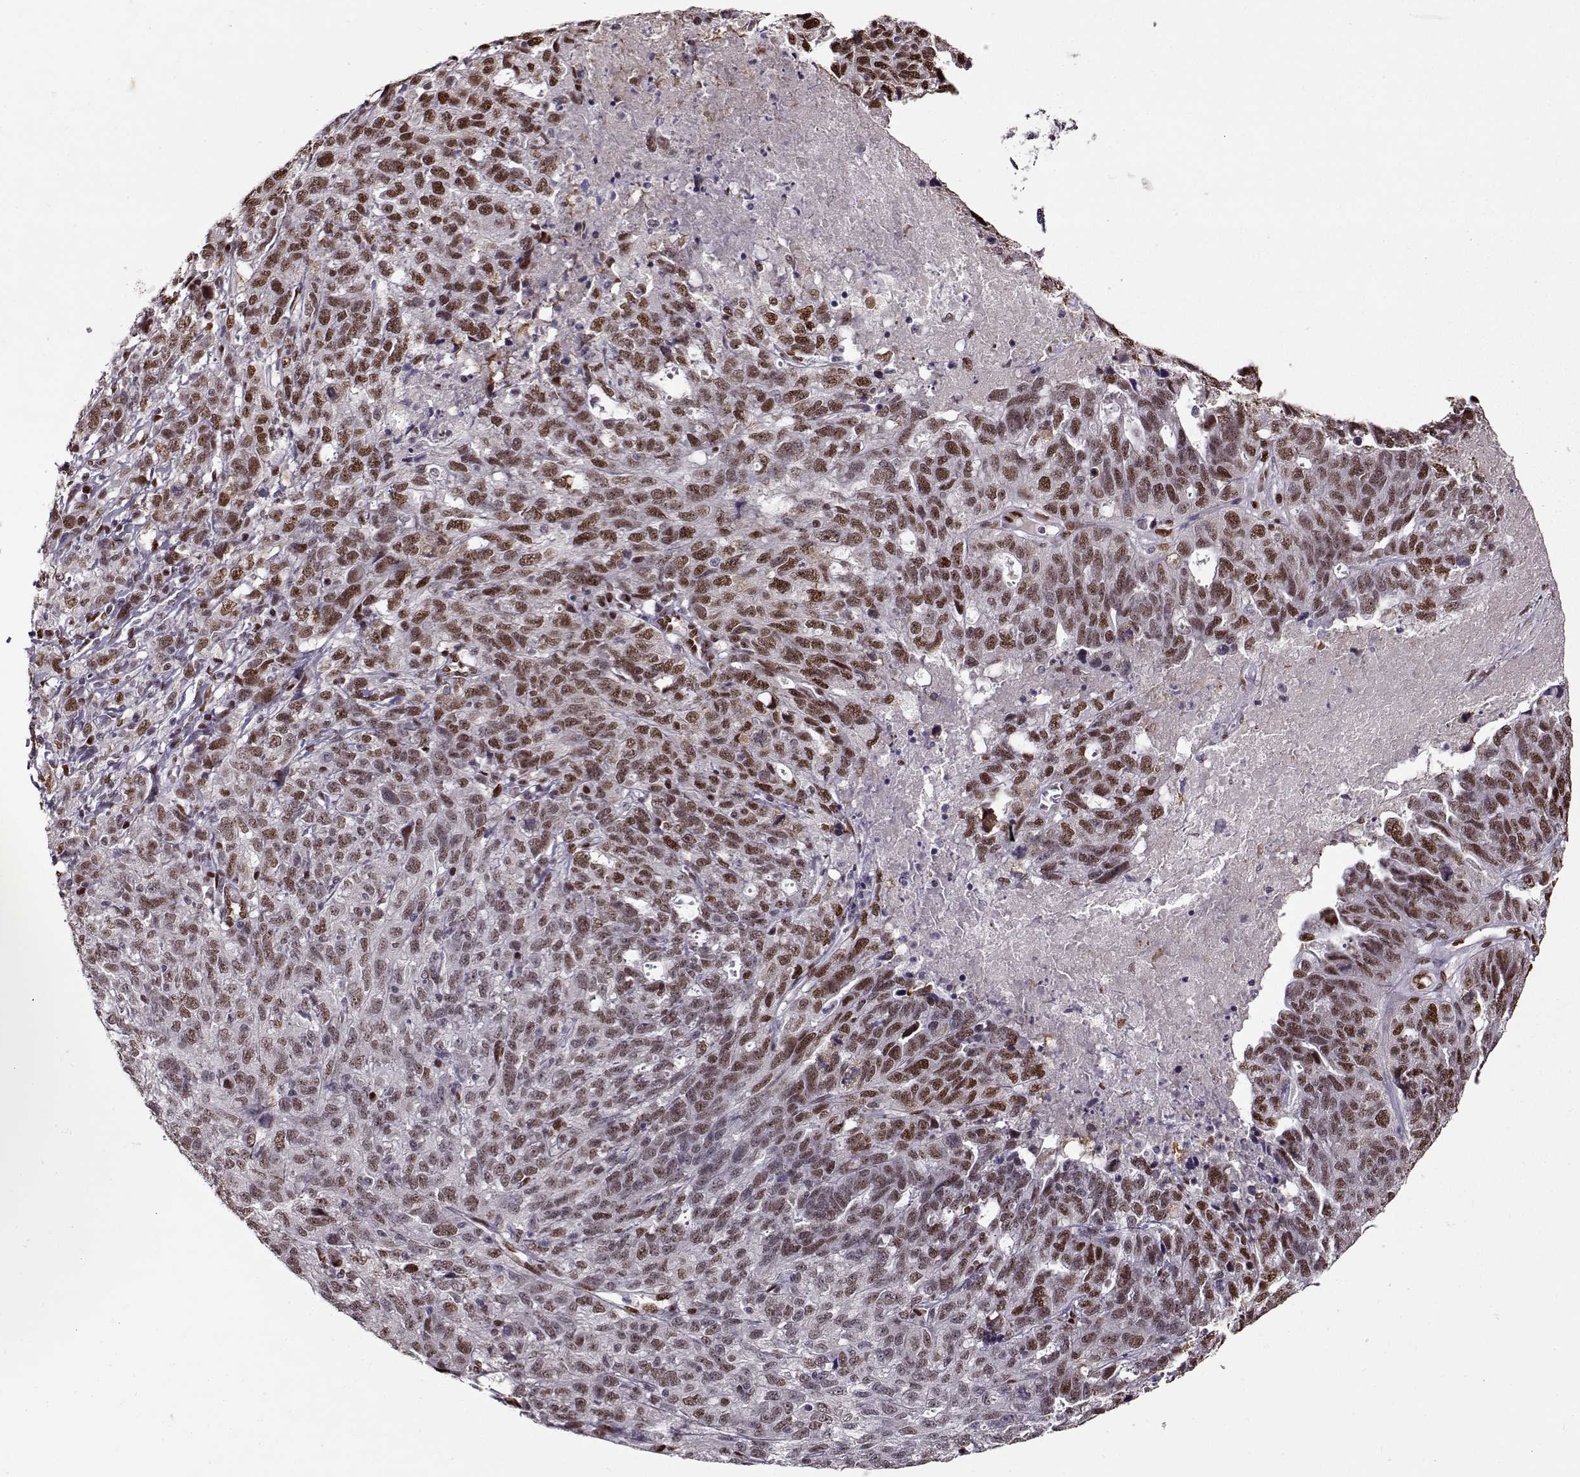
{"staining": {"intensity": "moderate", "quantity": "25%-75%", "location": "nuclear"}, "tissue": "ovarian cancer", "cell_type": "Tumor cells", "image_type": "cancer", "snomed": [{"axis": "morphology", "description": "Cystadenocarcinoma, serous, NOS"}, {"axis": "topography", "description": "Ovary"}], "caption": "Ovarian cancer was stained to show a protein in brown. There is medium levels of moderate nuclear staining in about 25%-75% of tumor cells. The staining was performed using DAB to visualize the protein expression in brown, while the nuclei were stained in blue with hematoxylin (Magnification: 20x).", "gene": "PRMT8", "patient": {"sex": "female", "age": 71}}